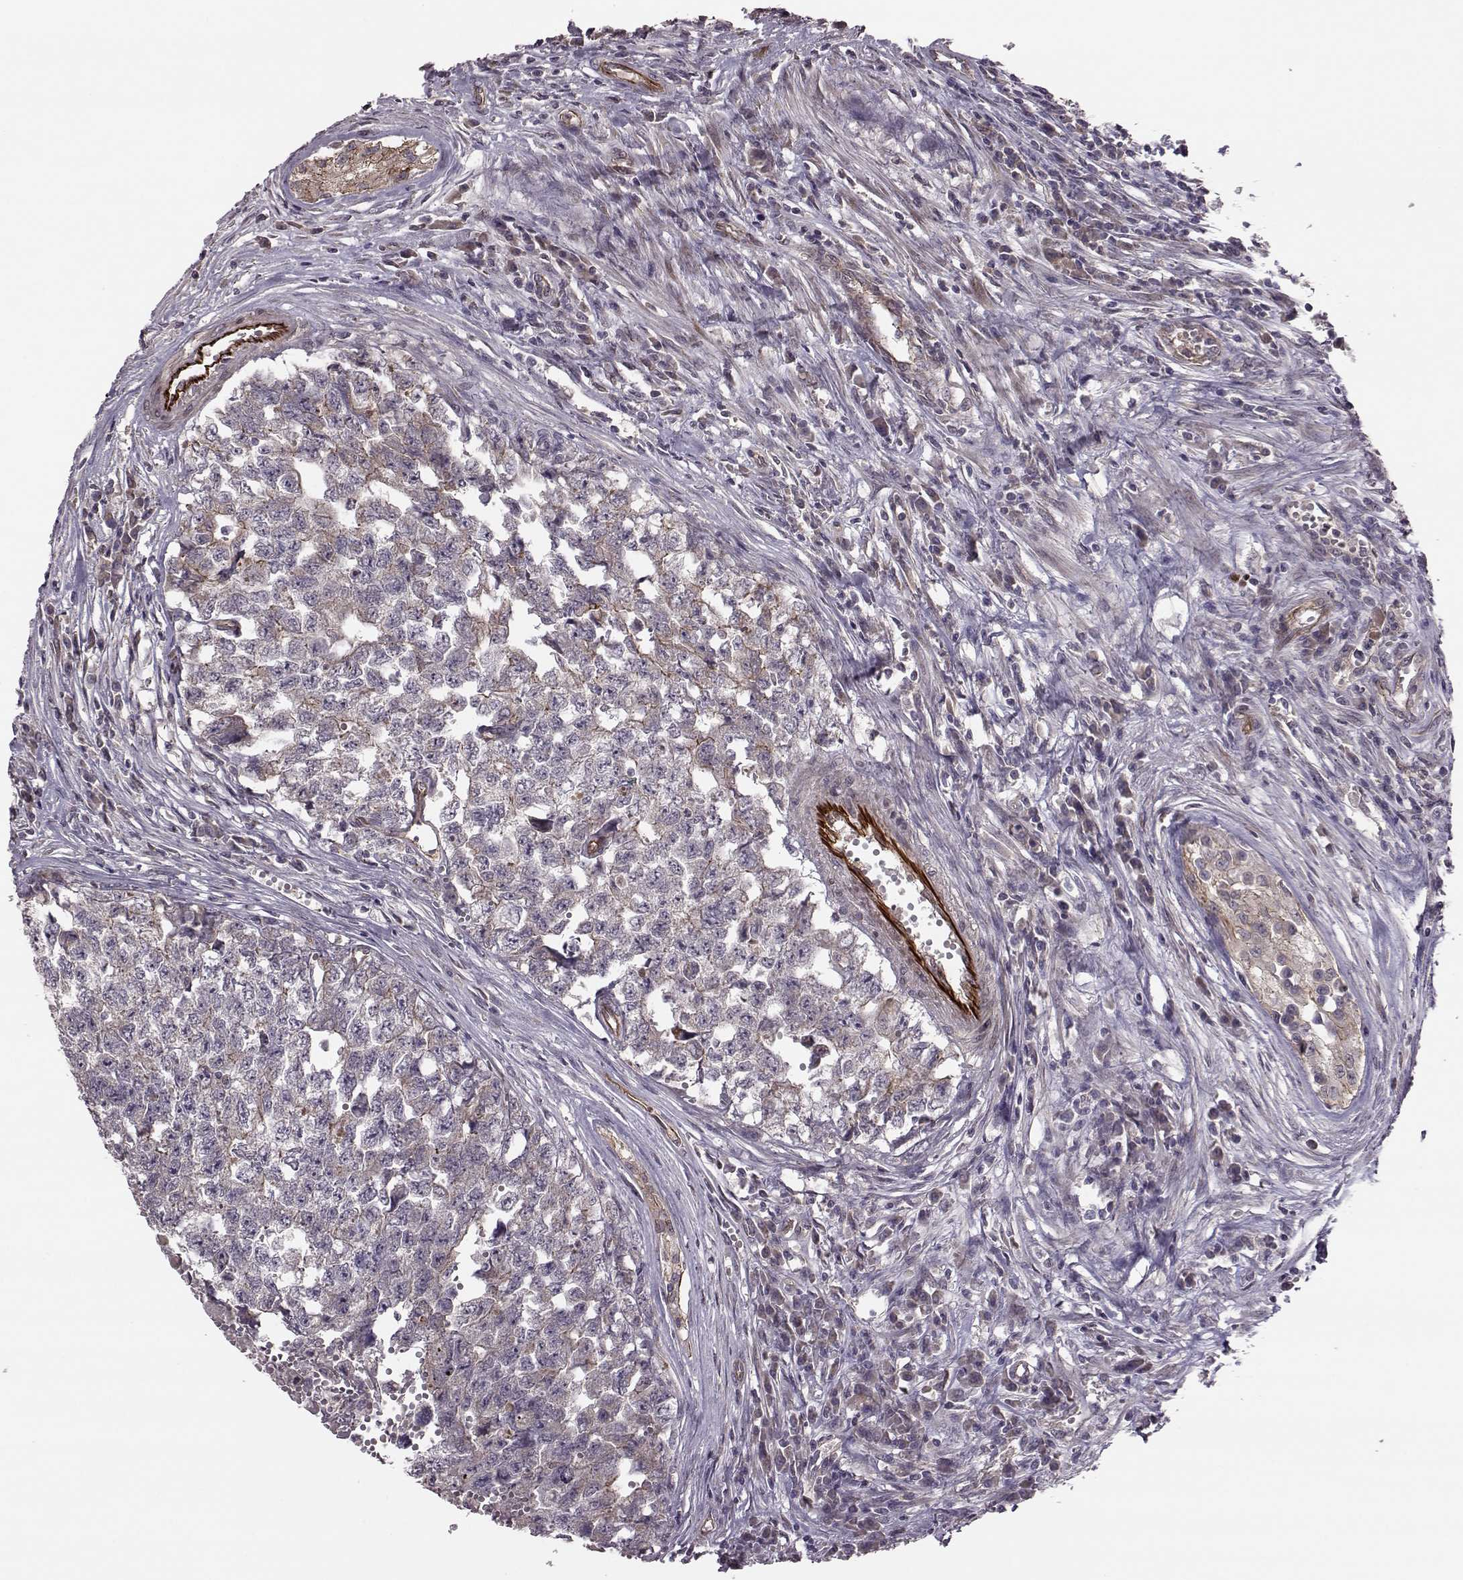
{"staining": {"intensity": "moderate", "quantity": "<25%", "location": "cytoplasmic/membranous"}, "tissue": "testis cancer", "cell_type": "Tumor cells", "image_type": "cancer", "snomed": [{"axis": "morphology", "description": "Seminoma, NOS"}, {"axis": "morphology", "description": "Carcinoma, Embryonal, NOS"}, {"axis": "topography", "description": "Testis"}], "caption": "Embryonal carcinoma (testis) was stained to show a protein in brown. There is low levels of moderate cytoplasmic/membranous positivity in approximately <25% of tumor cells. (Stains: DAB (3,3'-diaminobenzidine) in brown, nuclei in blue, Microscopy: brightfield microscopy at high magnification).", "gene": "SYNPO", "patient": {"sex": "male", "age": 22}}